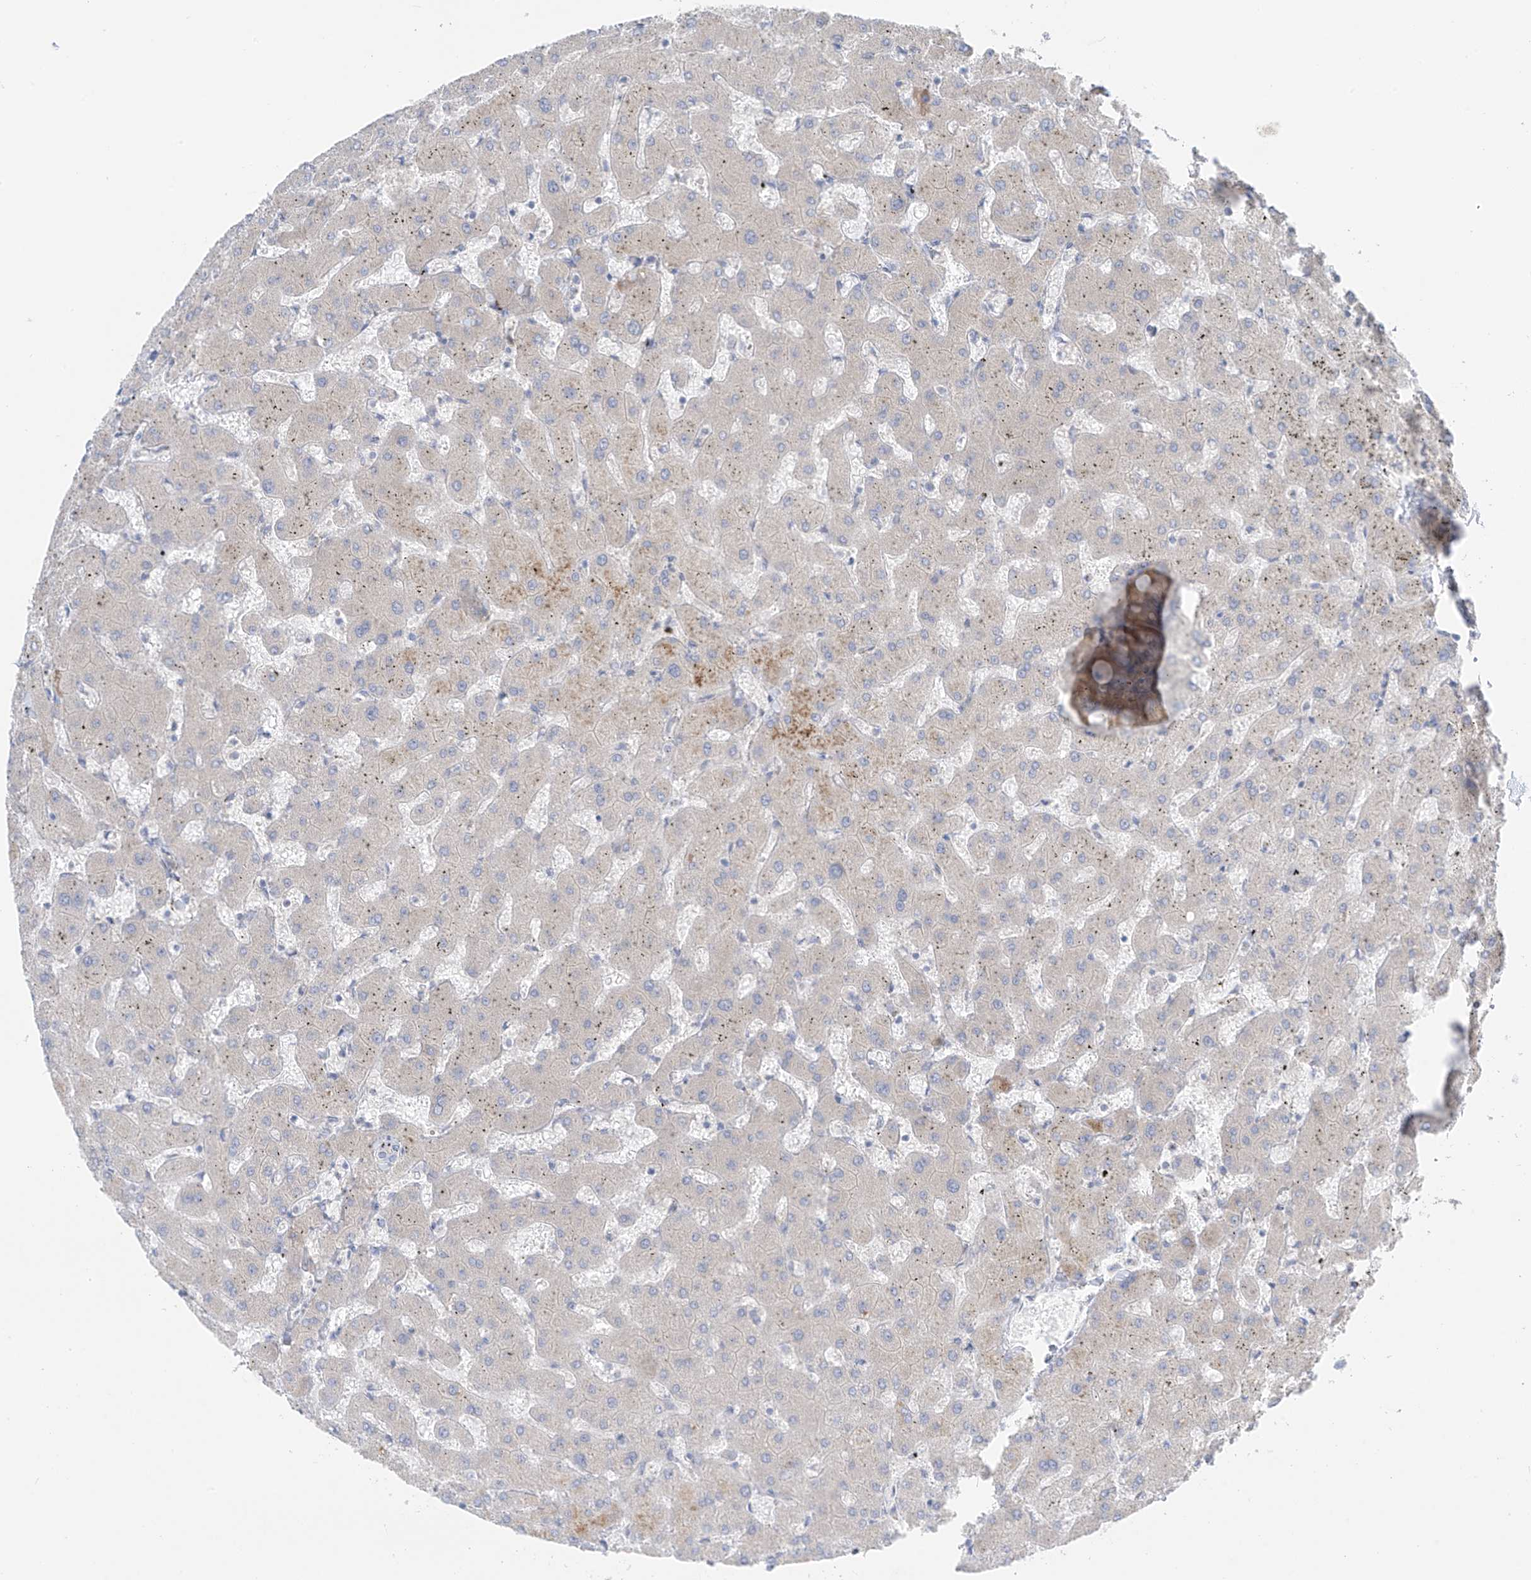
{"staining": {"intensity": "negative", "quantity": "none", "location": "none"}, "tissue": "liver", "cell_type": "Cholangiocytes", "image_type": "normal", "snomed": [{"axis": "morphology", "description": "Normal tissue, NOS"}, {"axis": "topography", "description": "Liver"}], "caption": "Immunohistochemical staining of benign liver demonstrates no significant positivity in cholangiocytes. The staining was performed using DAB to visualize the protein expression in brown, while the nuclei were stained in blue with hematoxylin (Magnification: 20x).", "gene": "NALCN", "patient": {"sex": "female", "age": 63}}